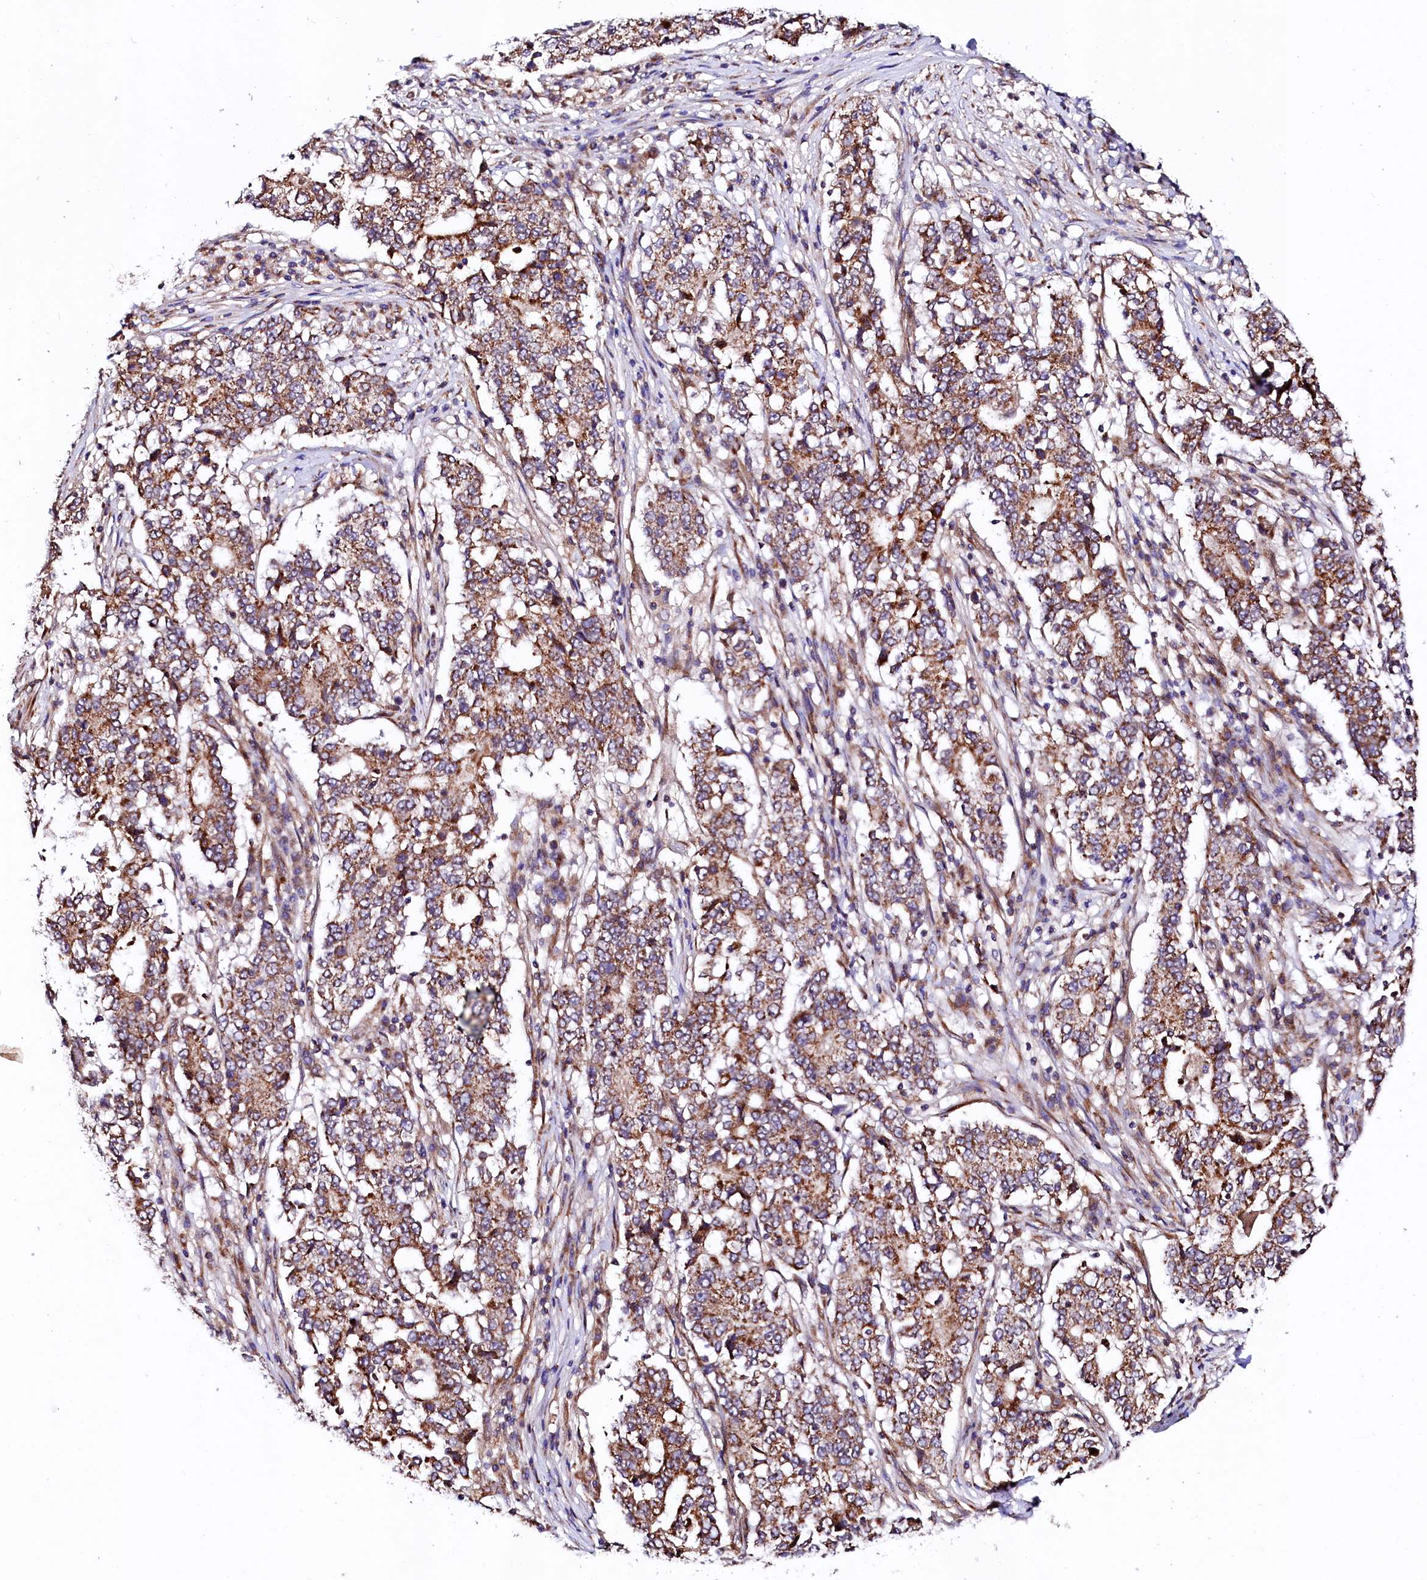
{"staining": {"intensity": "moderate", "quantity": ">75%", "location": "cytoplasmic/membranous"}, "tissue": "stomach cancer", "cell_type": "Tumor cells", "image_type": "cancer", "snomed": [{"axis": "morphology", "description": "Adenocarcinoma, NOS"}, {"axis": "topography", "description": "Stomach"}], "caption": "Immunohistochemistry (IHC) of stomach adenocarcinoma displays medium levels of moderate cytoplasmic/membranous expression in about >75% of tumor cells. (Stains: DAB (3,3'-diaminobenzidine) in brown, nuclei in blue, Microscopy: brightfield microscopy at high magnification).", "gene": "UBE3C", "patient": {"sex": "male", "age": 59}}